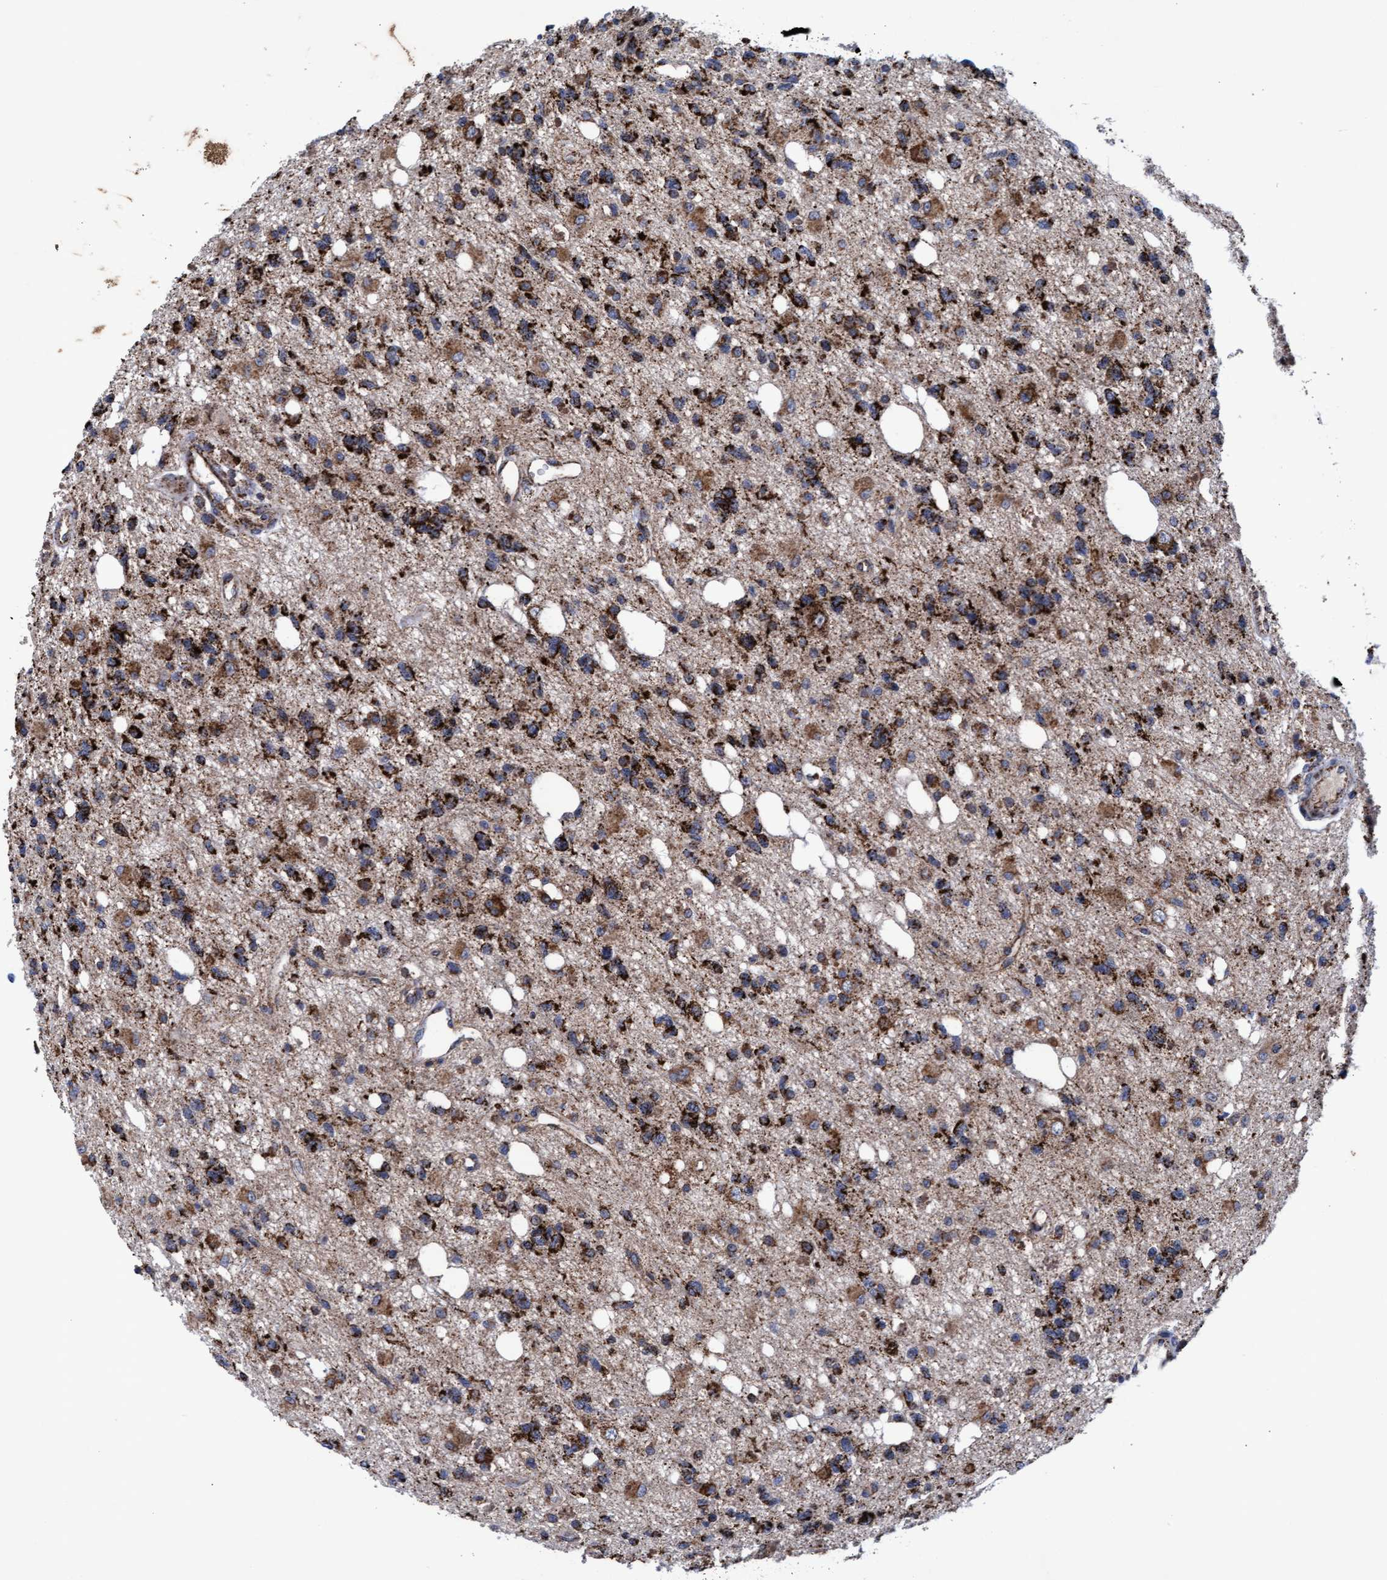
{"staining": {"intensity": "strong", "quantity": ">75%", "location": "cytoplasmic/membranous"}, "tissue": "glioma", "cell_type": "Tumor cells", "image_type": "cancer", "snomed": [{"axis": "morphology", "description": "Glioma, malignant, High grade"}, {"axis": "topography", "description": "Brain"}], "caption": "The immunohistochemical stain highlights strong cytoplasmic/membranous staining in tumor cells of glioma tissue.", "gene": "MRPL38", "patient": {"sex": "female", "age": 62}}